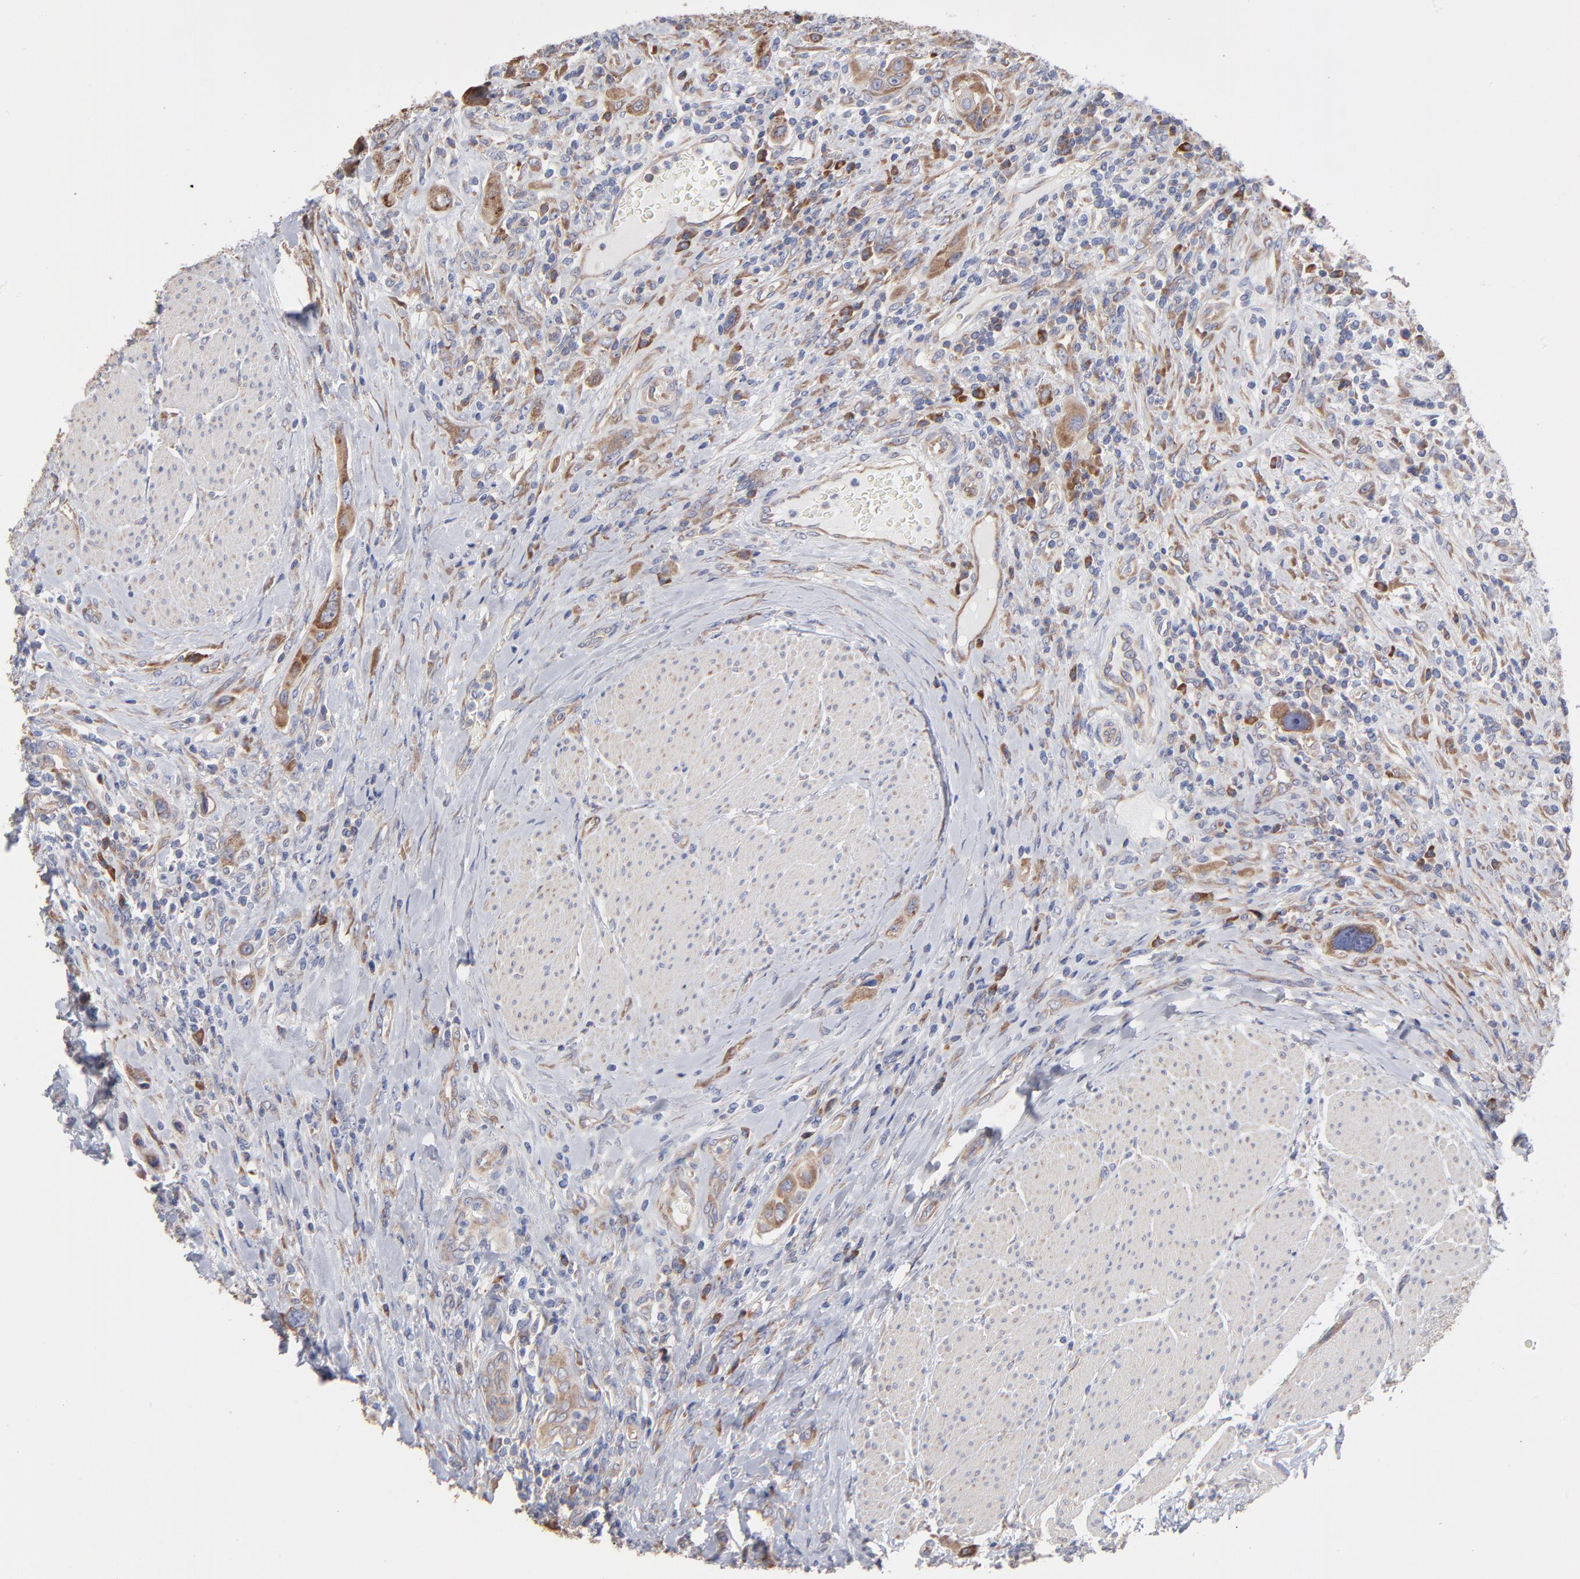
{"staining": {"intensity": "moderate", "quantity": ">75%", "location": "cytoplasmic/membranous"}, "tissue": "urothelial cancer", "cell_type": "Tumor cells", "image_type": "cancer", "snomed": [{"axis": "morphology", "description": "Urothelial carcinoma, High grade"}, {"axis": "topography", "description": "Urinary bladder"}], "caption": "An IHC photomicrograph of neoplastic tissue is shown. Protein staining in brown highlights moderate cytoplasmic/membranous positivity in urothelial cancer within tumor cells.", "gene": "RPL3", "patient": {"sex": "male", "age": 50}}